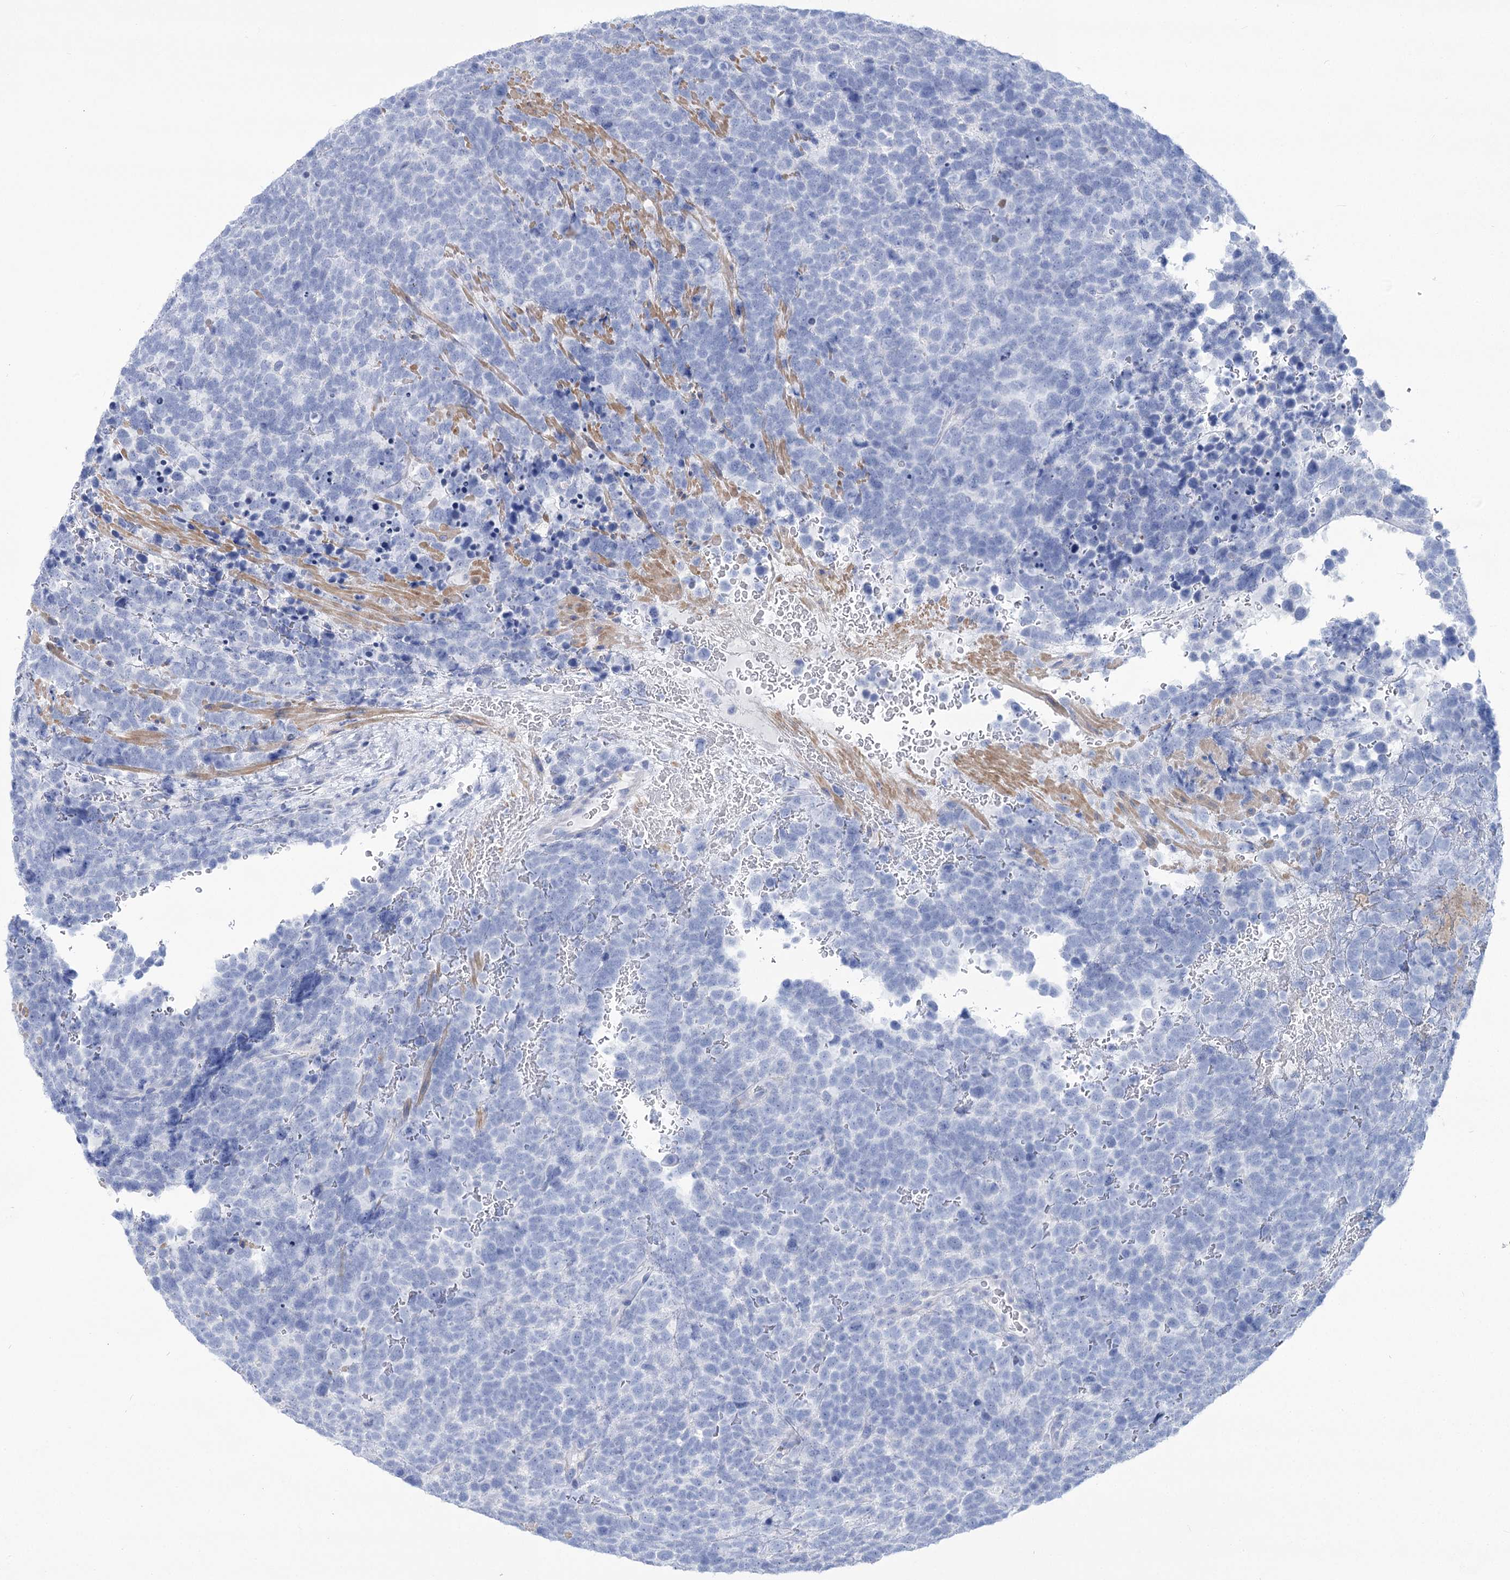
{"staining": {"intensity": "negative", "quantity": "none", "location": "none"}, "tissue": "urothelial cancer", "cell_type": "Tumor cells", "image_type": "cancer", "snomed": [{"axis": "morphology", "description": "Urothelial carcinoma, High grade"}, {"axis": "topography", "description": "Urinary bladder"}], "caption": "IHC image of urothelial cancer stained for a protein (brown), which displays no expression in tumor cells. (DAB IHC, high magnification).", "gene": "PCDHA1", "patient": {"sex": "female", "age": 82}}